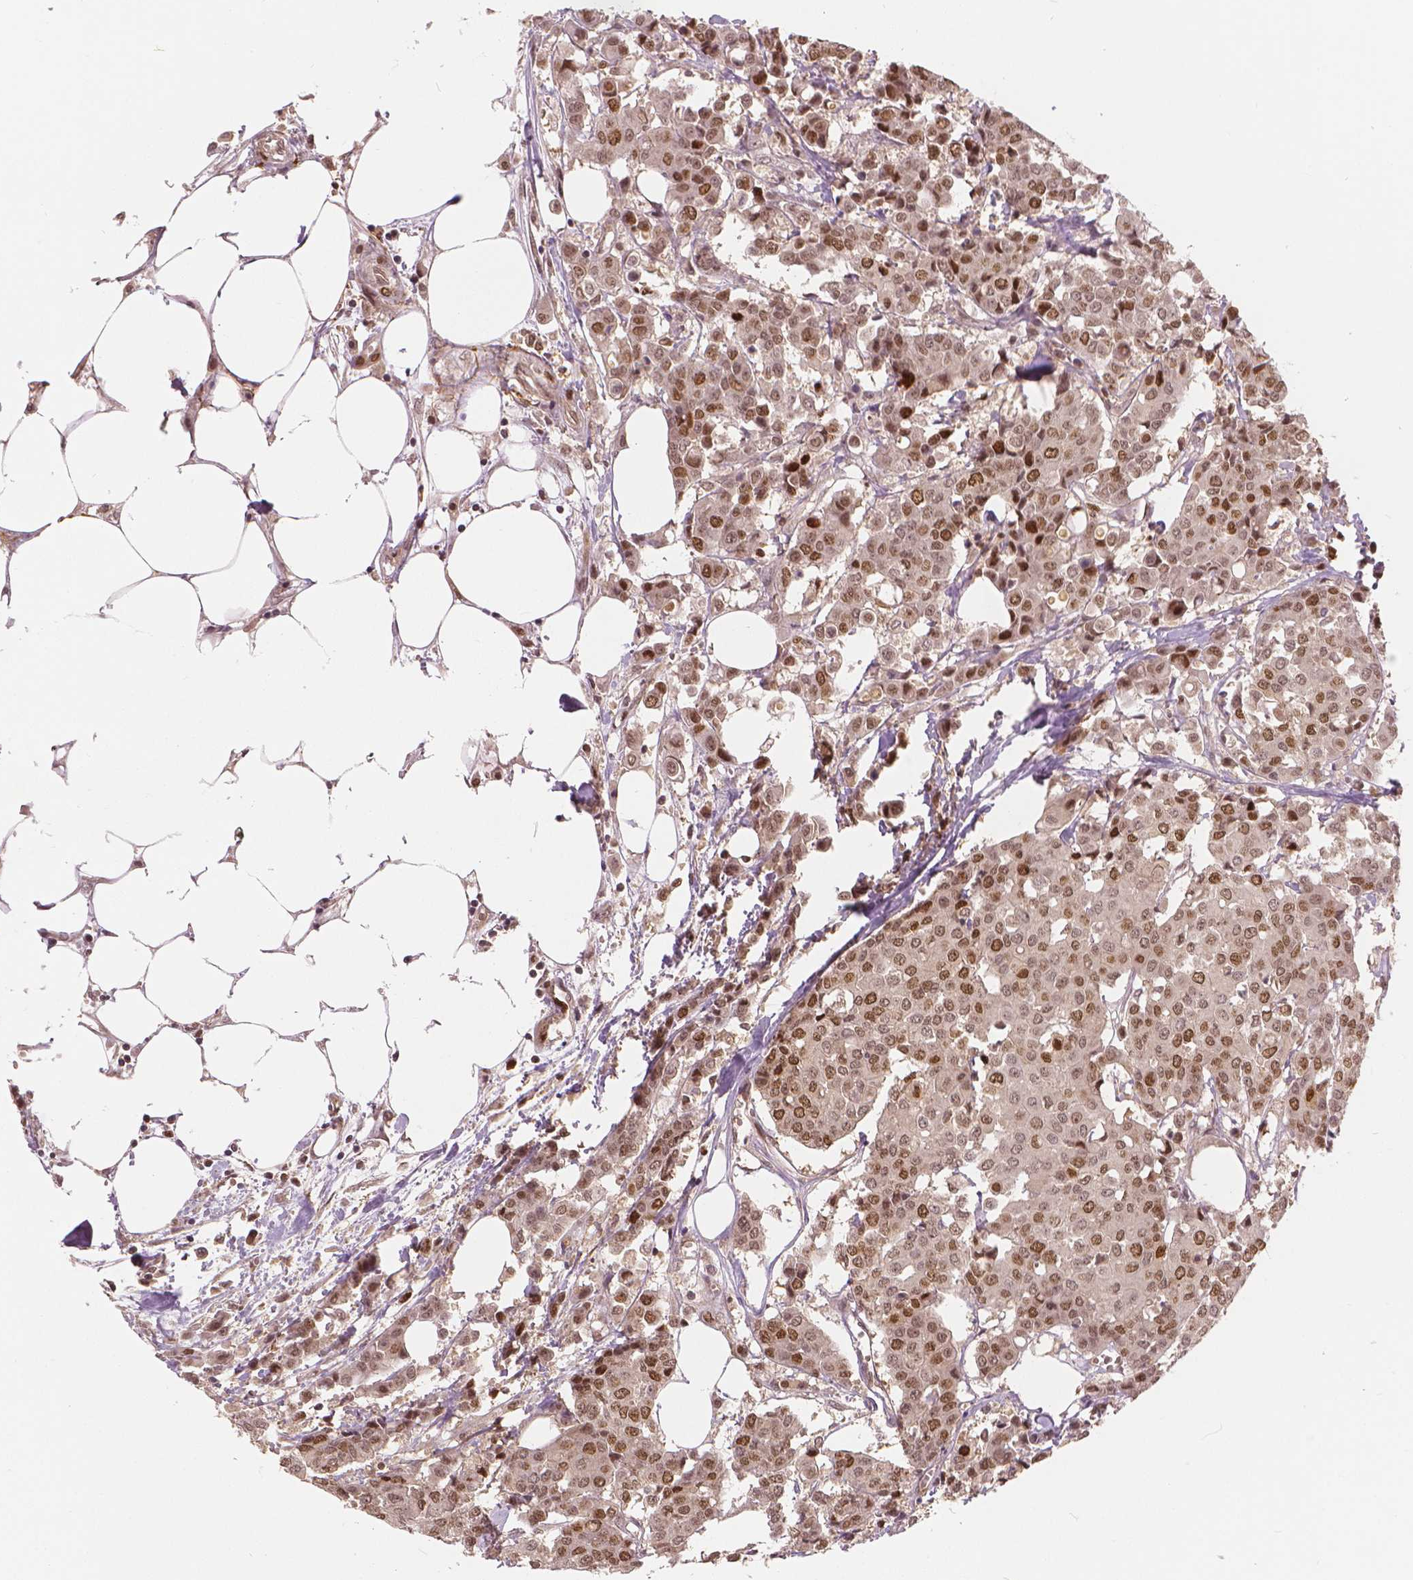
{"staining": {"intensity": "moderate", "quantity": ">75%", "location": "nuclear"}, "tissue": "carcinoid", "cell_type": "Tumor cells", "image_type": "cancer", "snomed": [{"axis": "morphology", "description": "Carcinoid, malignant, NOS"}, {"axis": "topography", "description": "Colon"}], "caption": "Moderate nuclear expression for a protein is present in approximately >75% of tumor cells of carcinoid using immunohistochemistry (IHC).", "gene": "NSD2", "patient": {"sex": "male", "age": 81}}